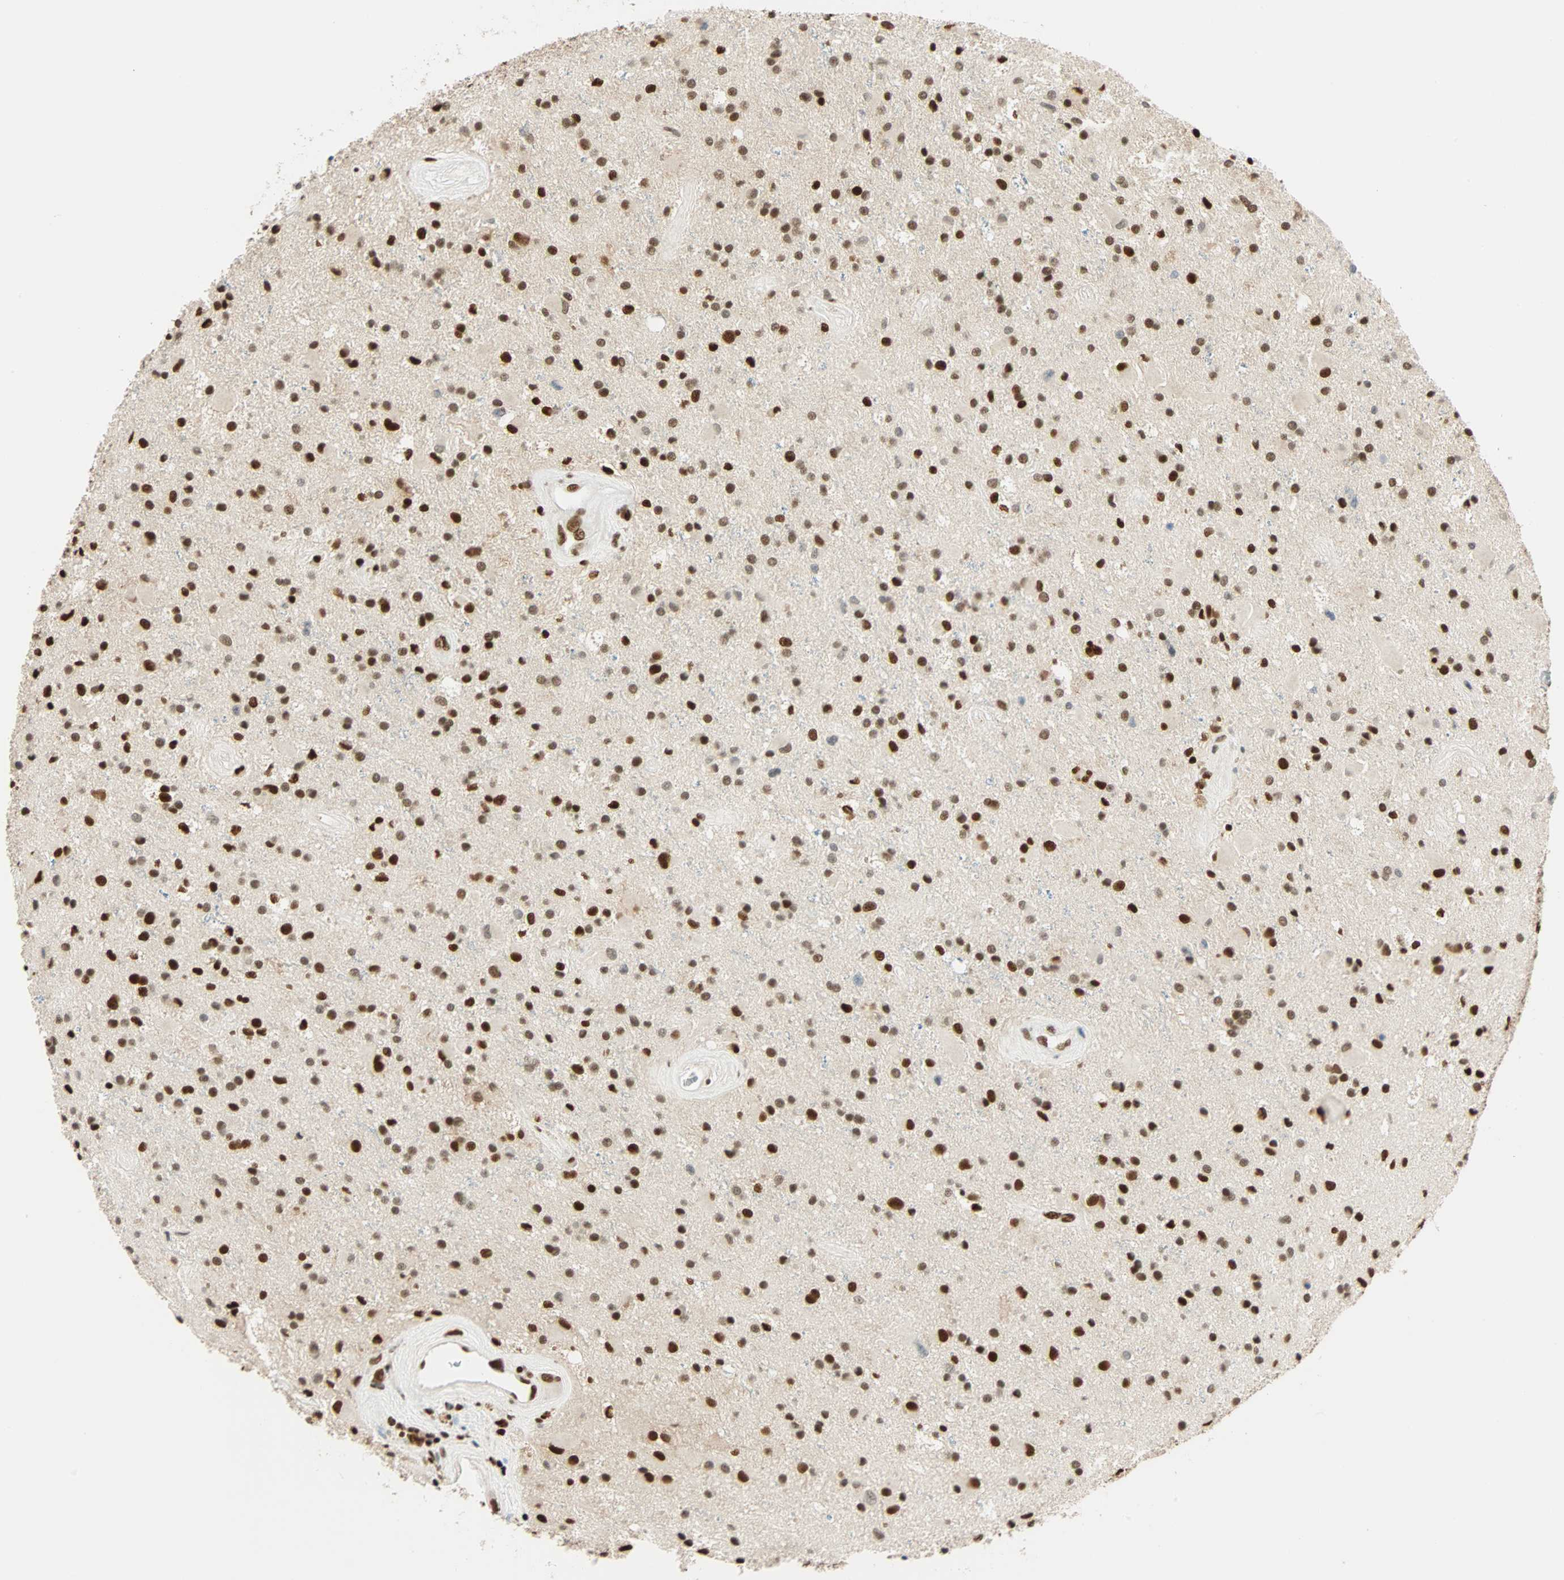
{"staining": {"intensity": "strong", "quantity": ">75%", "location": "nuclear"}, "tissue": "glioma", "cell_type": "Tumor cells", "image_type": "cancer", "snomed": [{"axis": "morphology", "description": "Glioma, malignant, Low grade"}, {"axis": "topography", "description": "Brain"}], "caption": "The histopathology image exhibits immunohistochemical staining of malignant glioma (low-grade). There is strong nuclear staining is appreciated in approximately >75% of tumor cells.", "gene": "CDK12", "patient": {"sex": "male", "age": 58}}